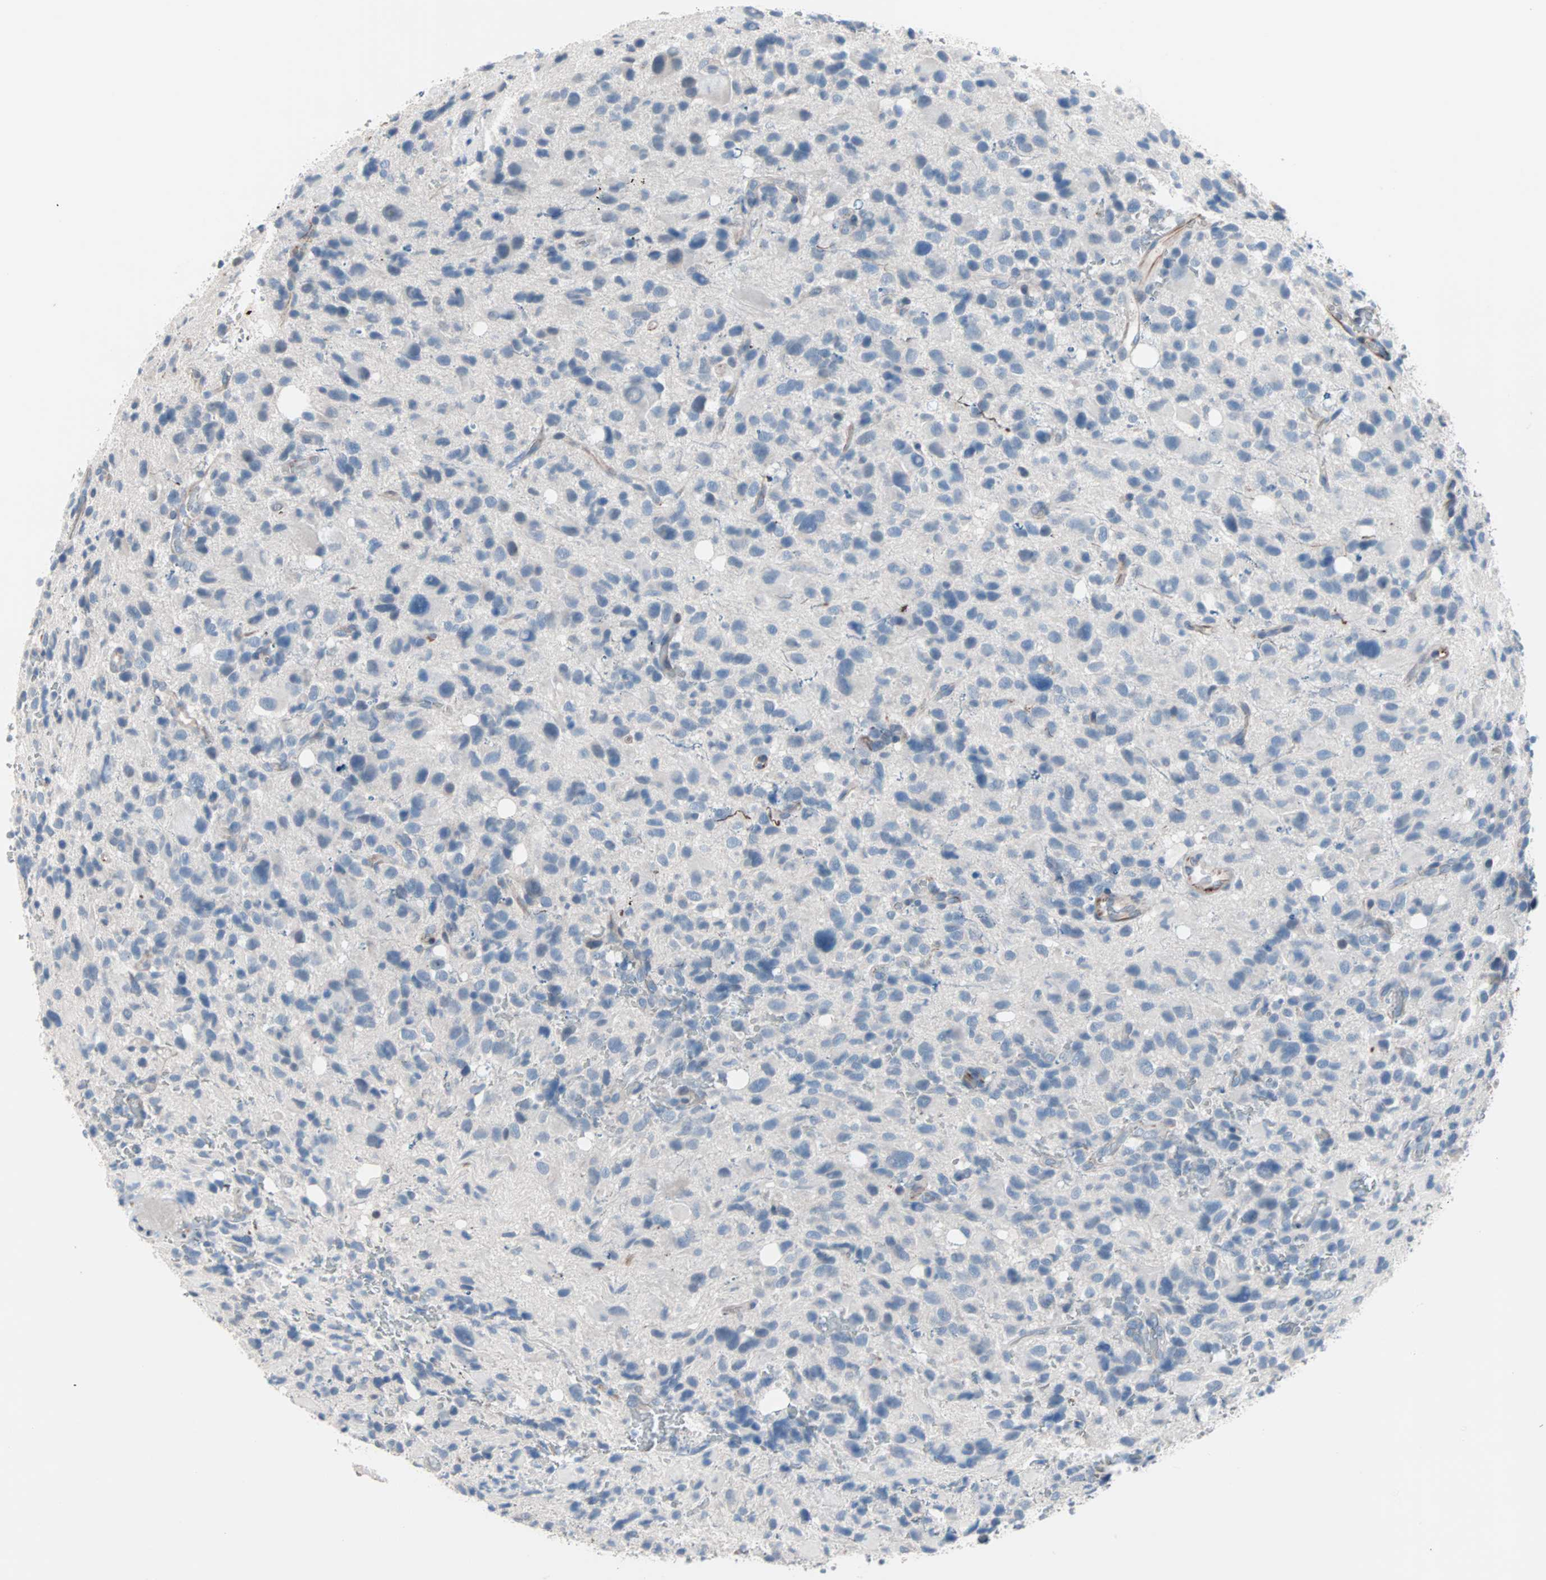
{"staining": {"intensity": "negative", "quantity": "none", "location": "none"}, "tissue": "glioma", "cell_type": "Tumor cells", "image_type": "cancer", "snomed": [{"axis": "morphology", "description": "Glioma, malignant, High grade"}, {"axis": "topography", "description": "Brain"}], "caption": "This image is of malignant glioma (high-grade) stained with IHC to label a protein in brown with the nuclei are counter-stained blue. There is no staining in tumor cells.", "gene": "ULBP1", "patient": {"sex": "male", "age": 48}}